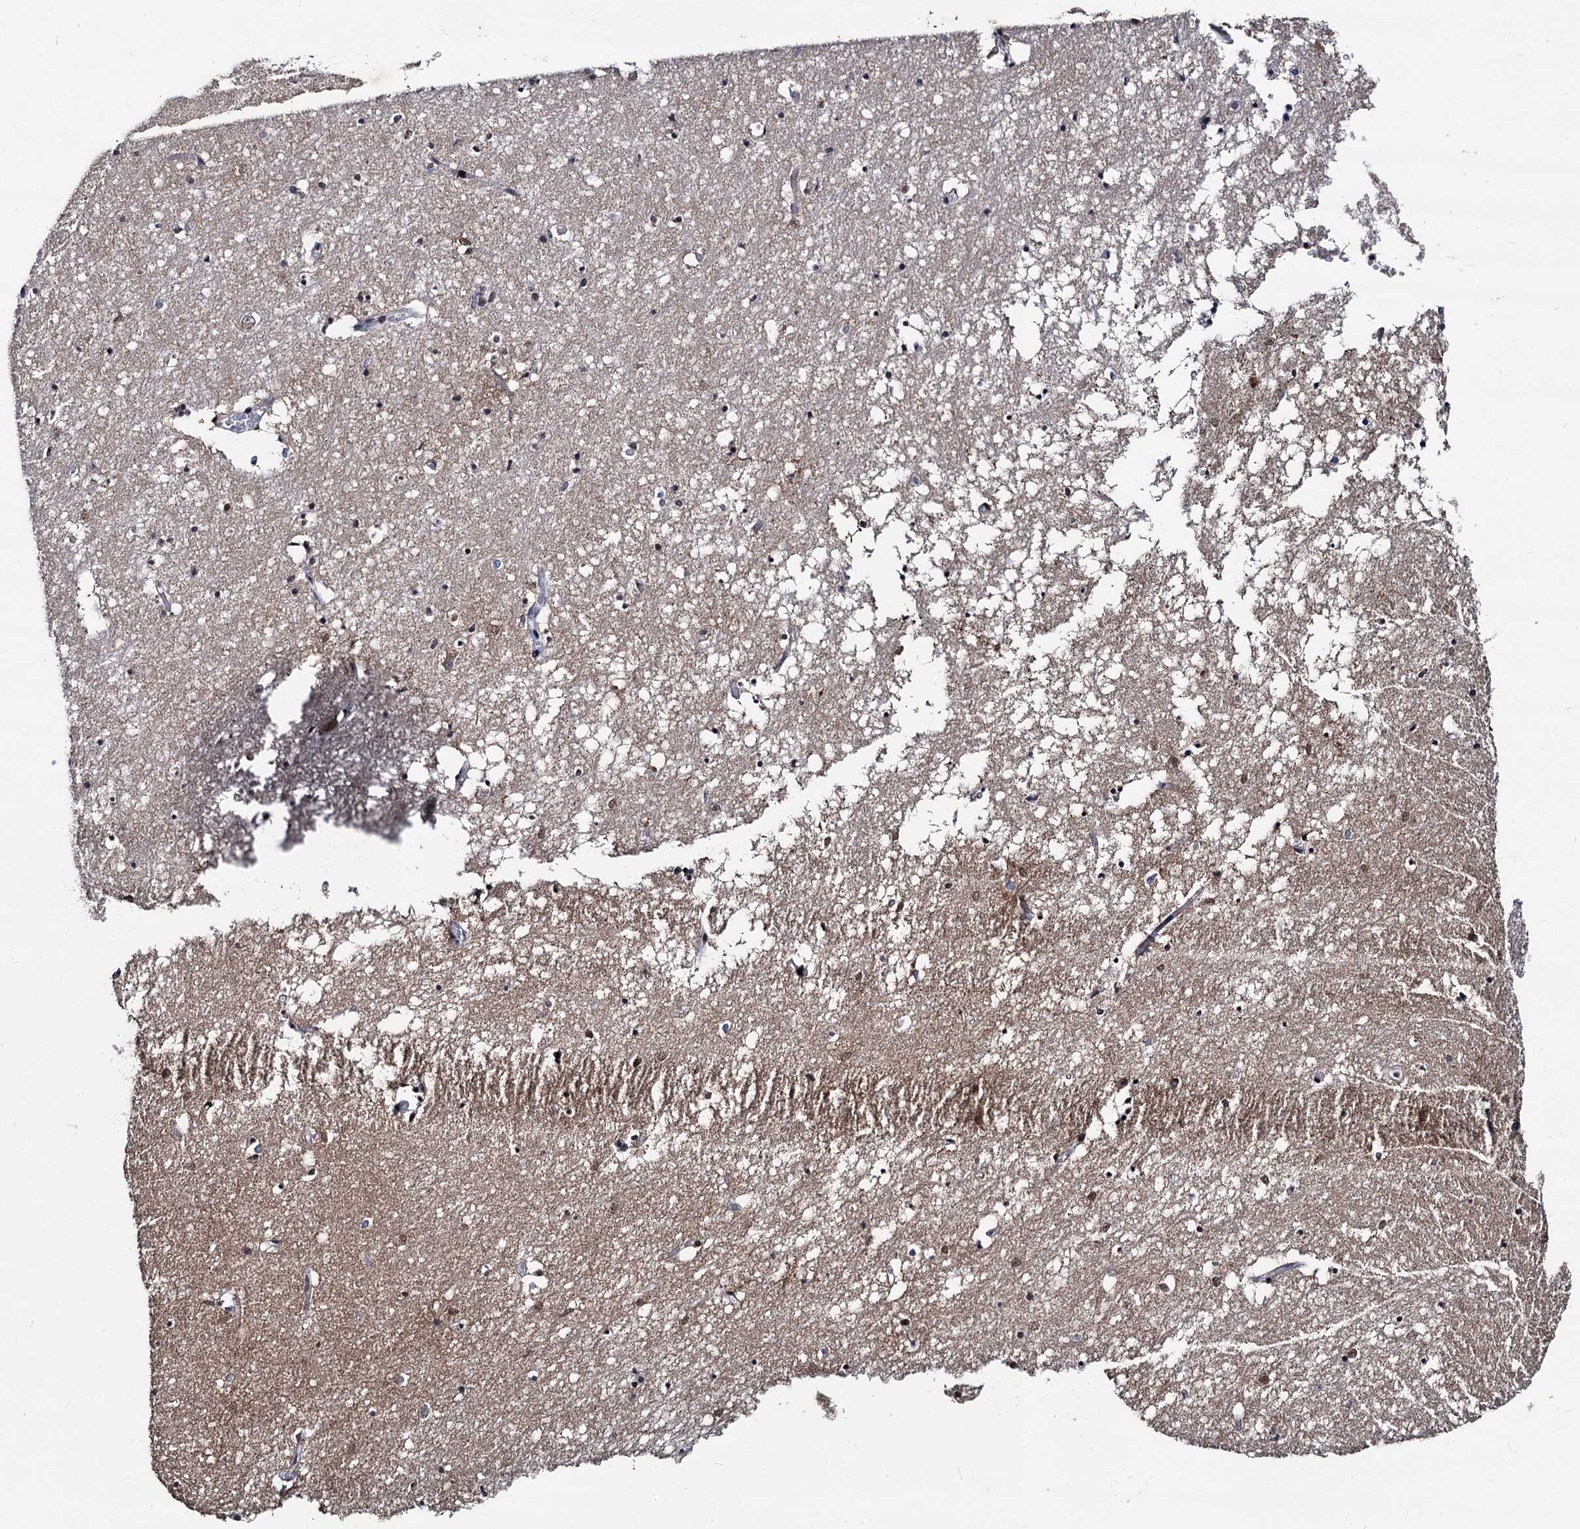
{"staining": {"intensity": "strong", "quantity": "<25%", "location": "nuclear"}, "tissue": "hippocampus", "cell_type": "Glial cells", "image_type": "normal", "snomed": [{"axis": "morphology", "description": "Normal tissue, NOS"}, {"axis": "topography", "description": "Hippocampus"}], "caption": "About <25% of glial cells in unremarkable hippocampus show strong nuclear protein expression as visualized by brown immunohistochemical staining.", "gene": "GALNT11", "patient": {"sex": "male", "age": 70}}